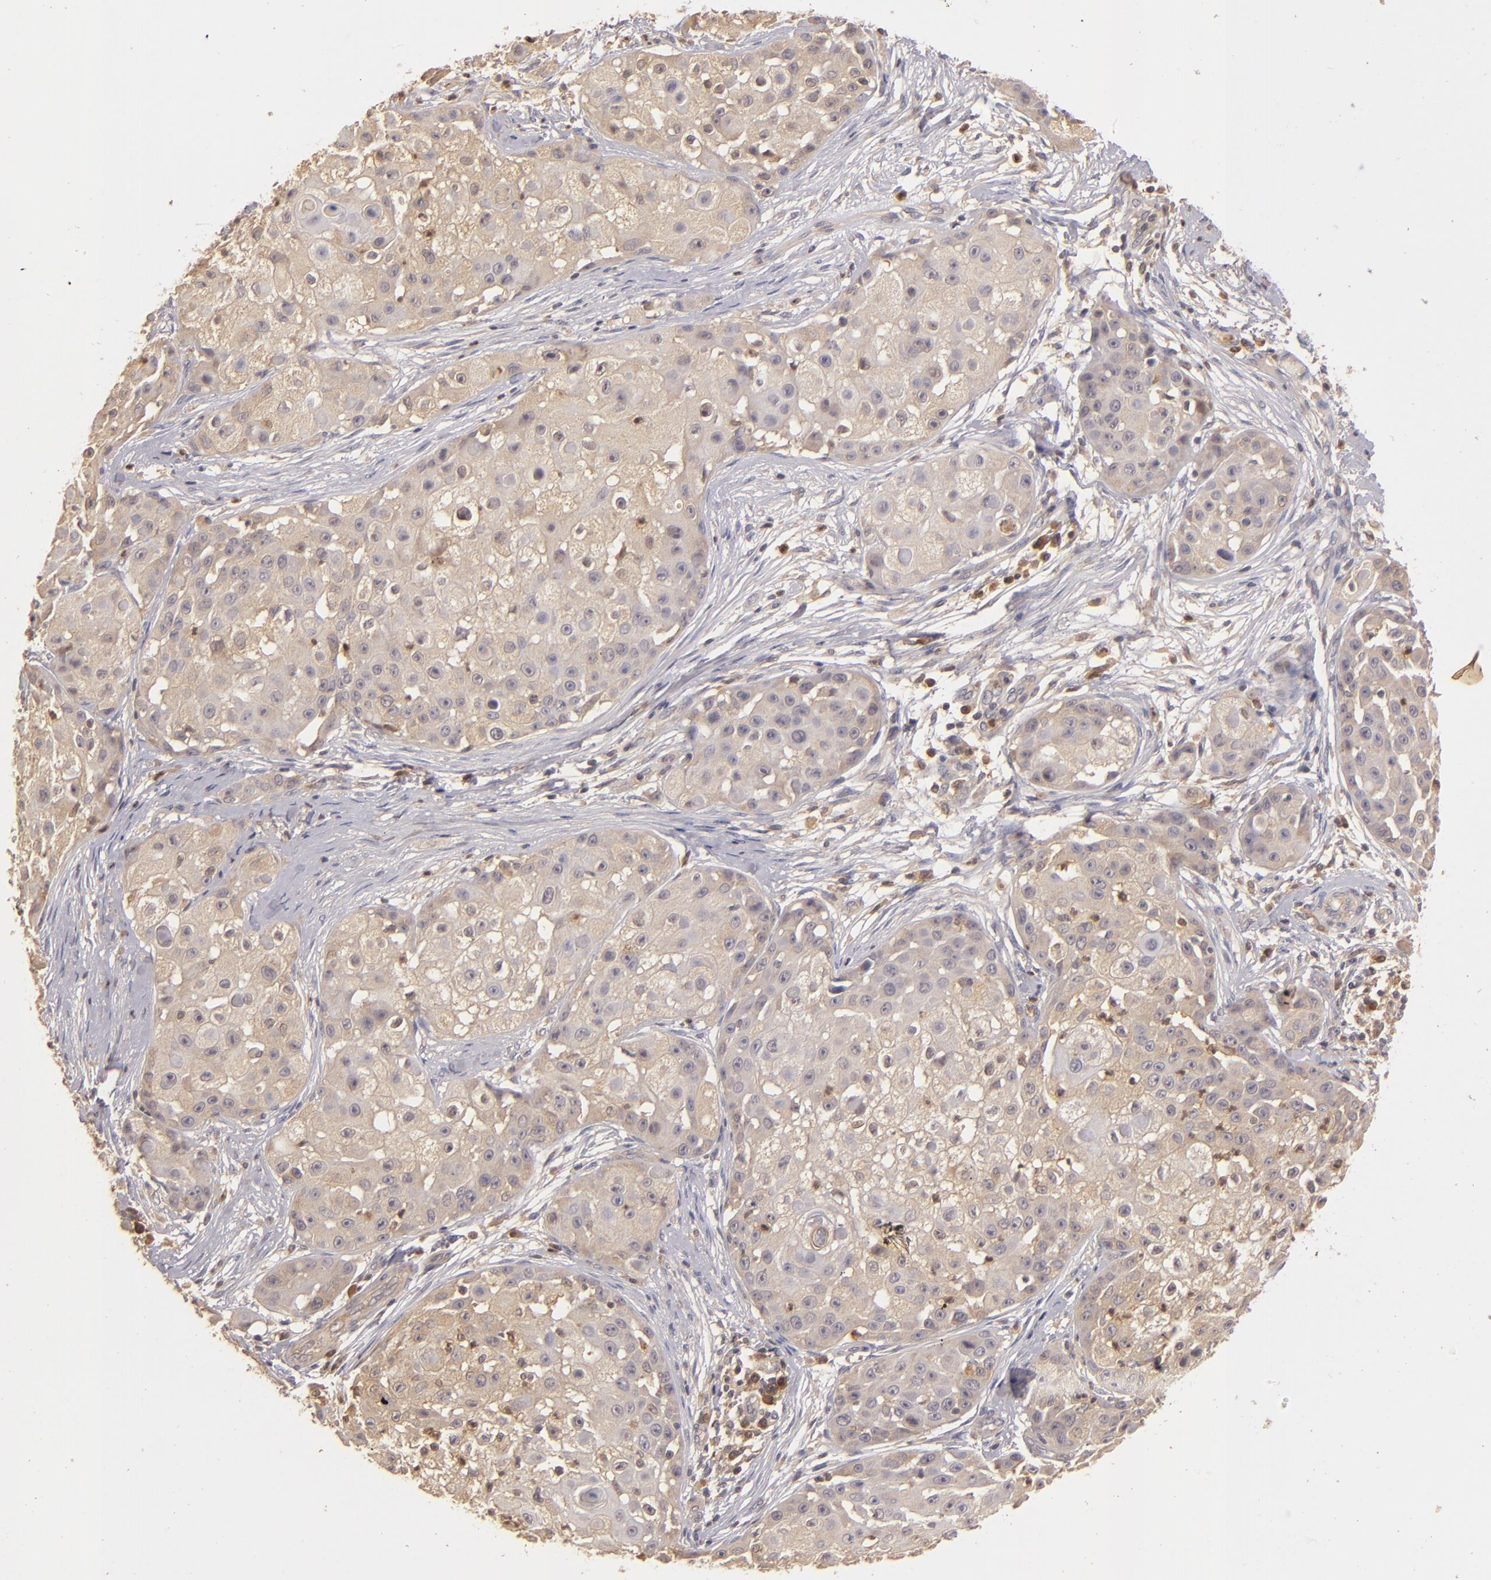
{"staining": {"intensity": "moderate", "quantity": ">75%", "location": "cytoplasmic/membranous"}, "tissue": "skin cancer", "cell_type": "Tumor cells", "image_type": "cancer", "snomed": [{"axis": "morphology", "description": "Squamous cell carcinoma, NOS"}, {"axis": "topography", "description": "Skin"}], "caption": "Protein staining reveals moderate cytoplasmic/membranous expression in about >75% of tumor cells in skin cancer (squamous cell carcinoma).", "gene": "PRKCD", "patient": {"sex": "female", "age": 57}}